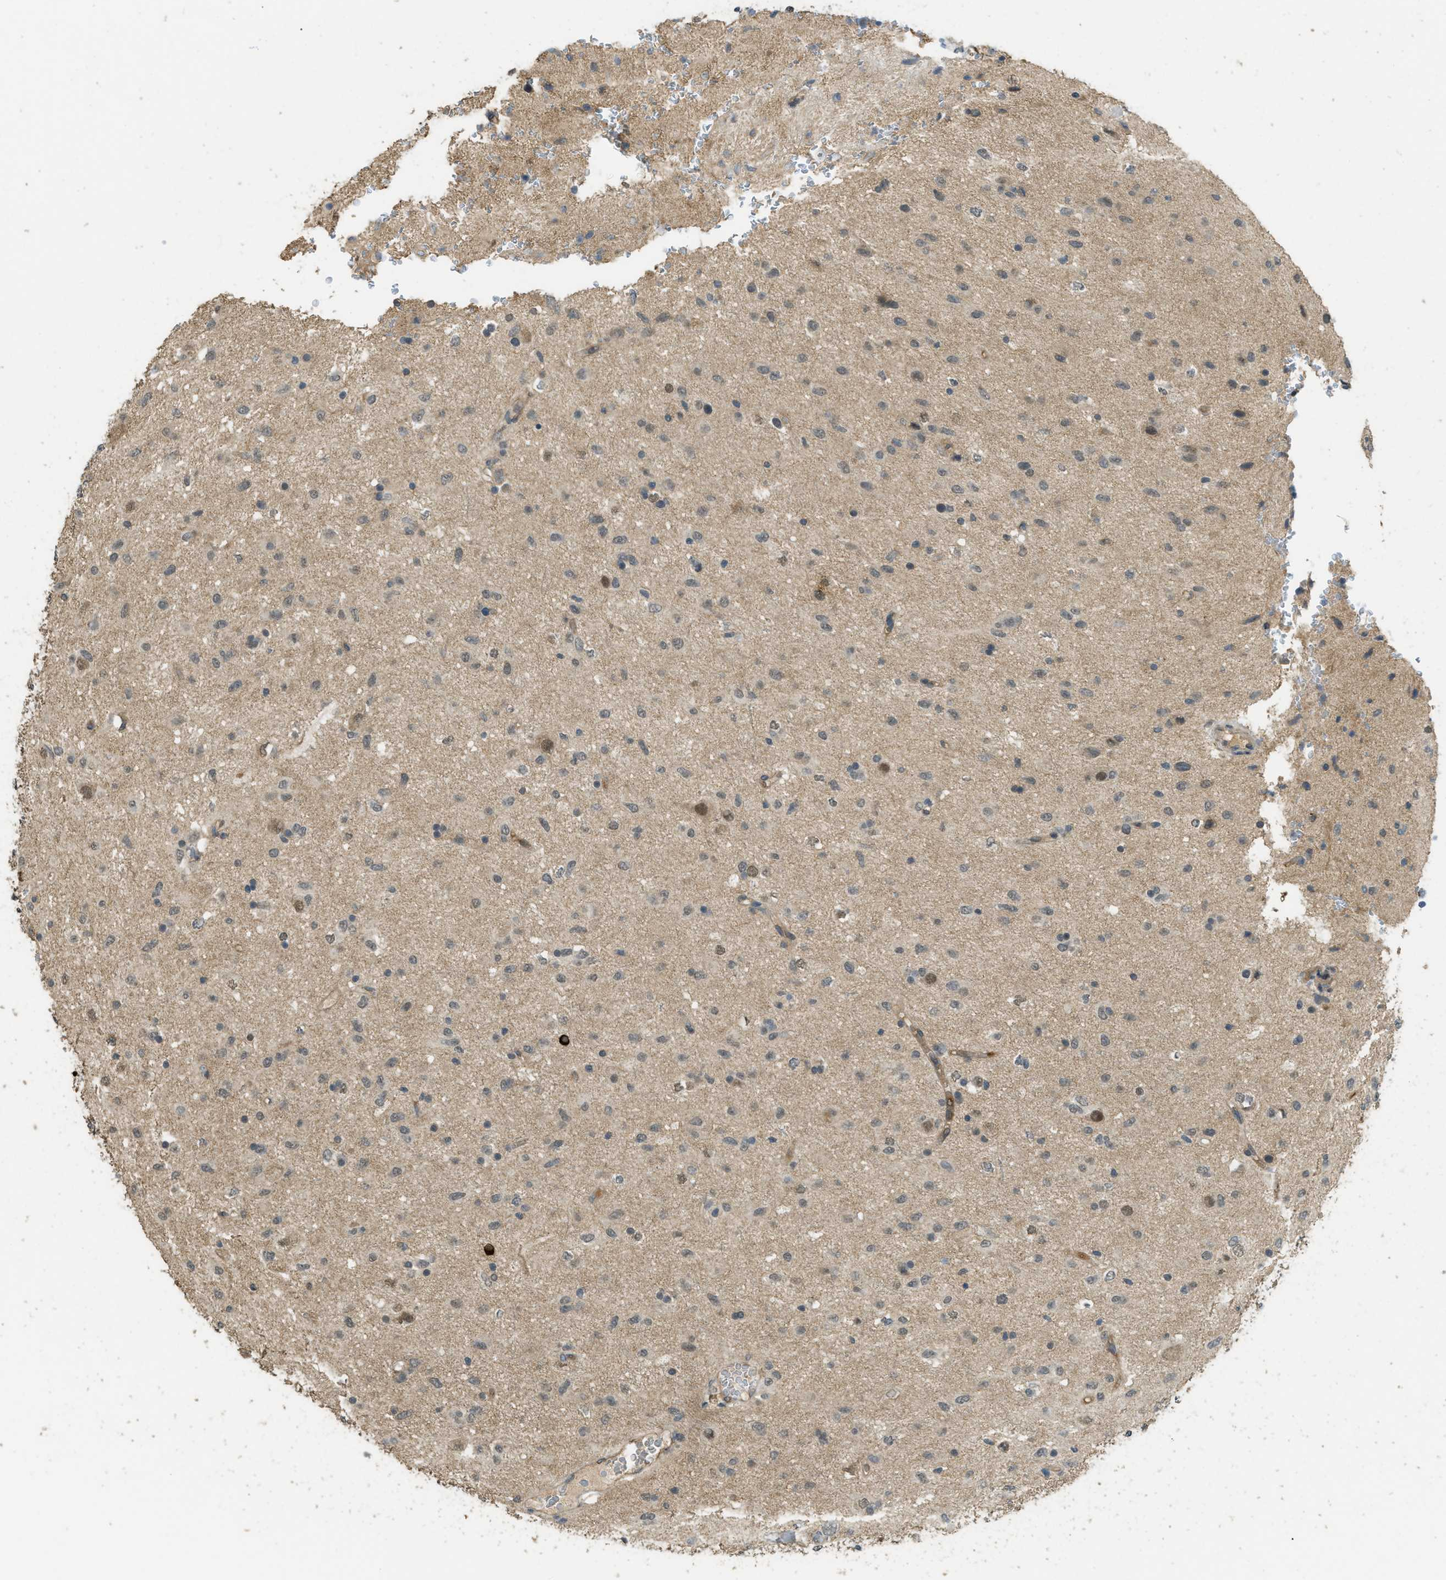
{"staining": {"intensity": "weak", "quantity": ">75%", "location": "cytoplasmic/membranous,nuclear"}, "tissue": "glioma", "cell_type": "Tumor cells", "image_type": "cancer", "snomed": [{"axis": "morphology", "description": "Glioma, malignant, Low grade"}, {"axis": "topography", "description": "Brain"}], "caption": "Protein positivity by immunohistochemistry exhibits weak cytoplasmic/membranous and nuclear positivity in approximately >75% of tumor cells in glioma. (brown staining indicates protein expression, while blue staining denotes nuclei).", "gene": "IGF2BP2", "patient": {"sex": "male", "age": 77}}